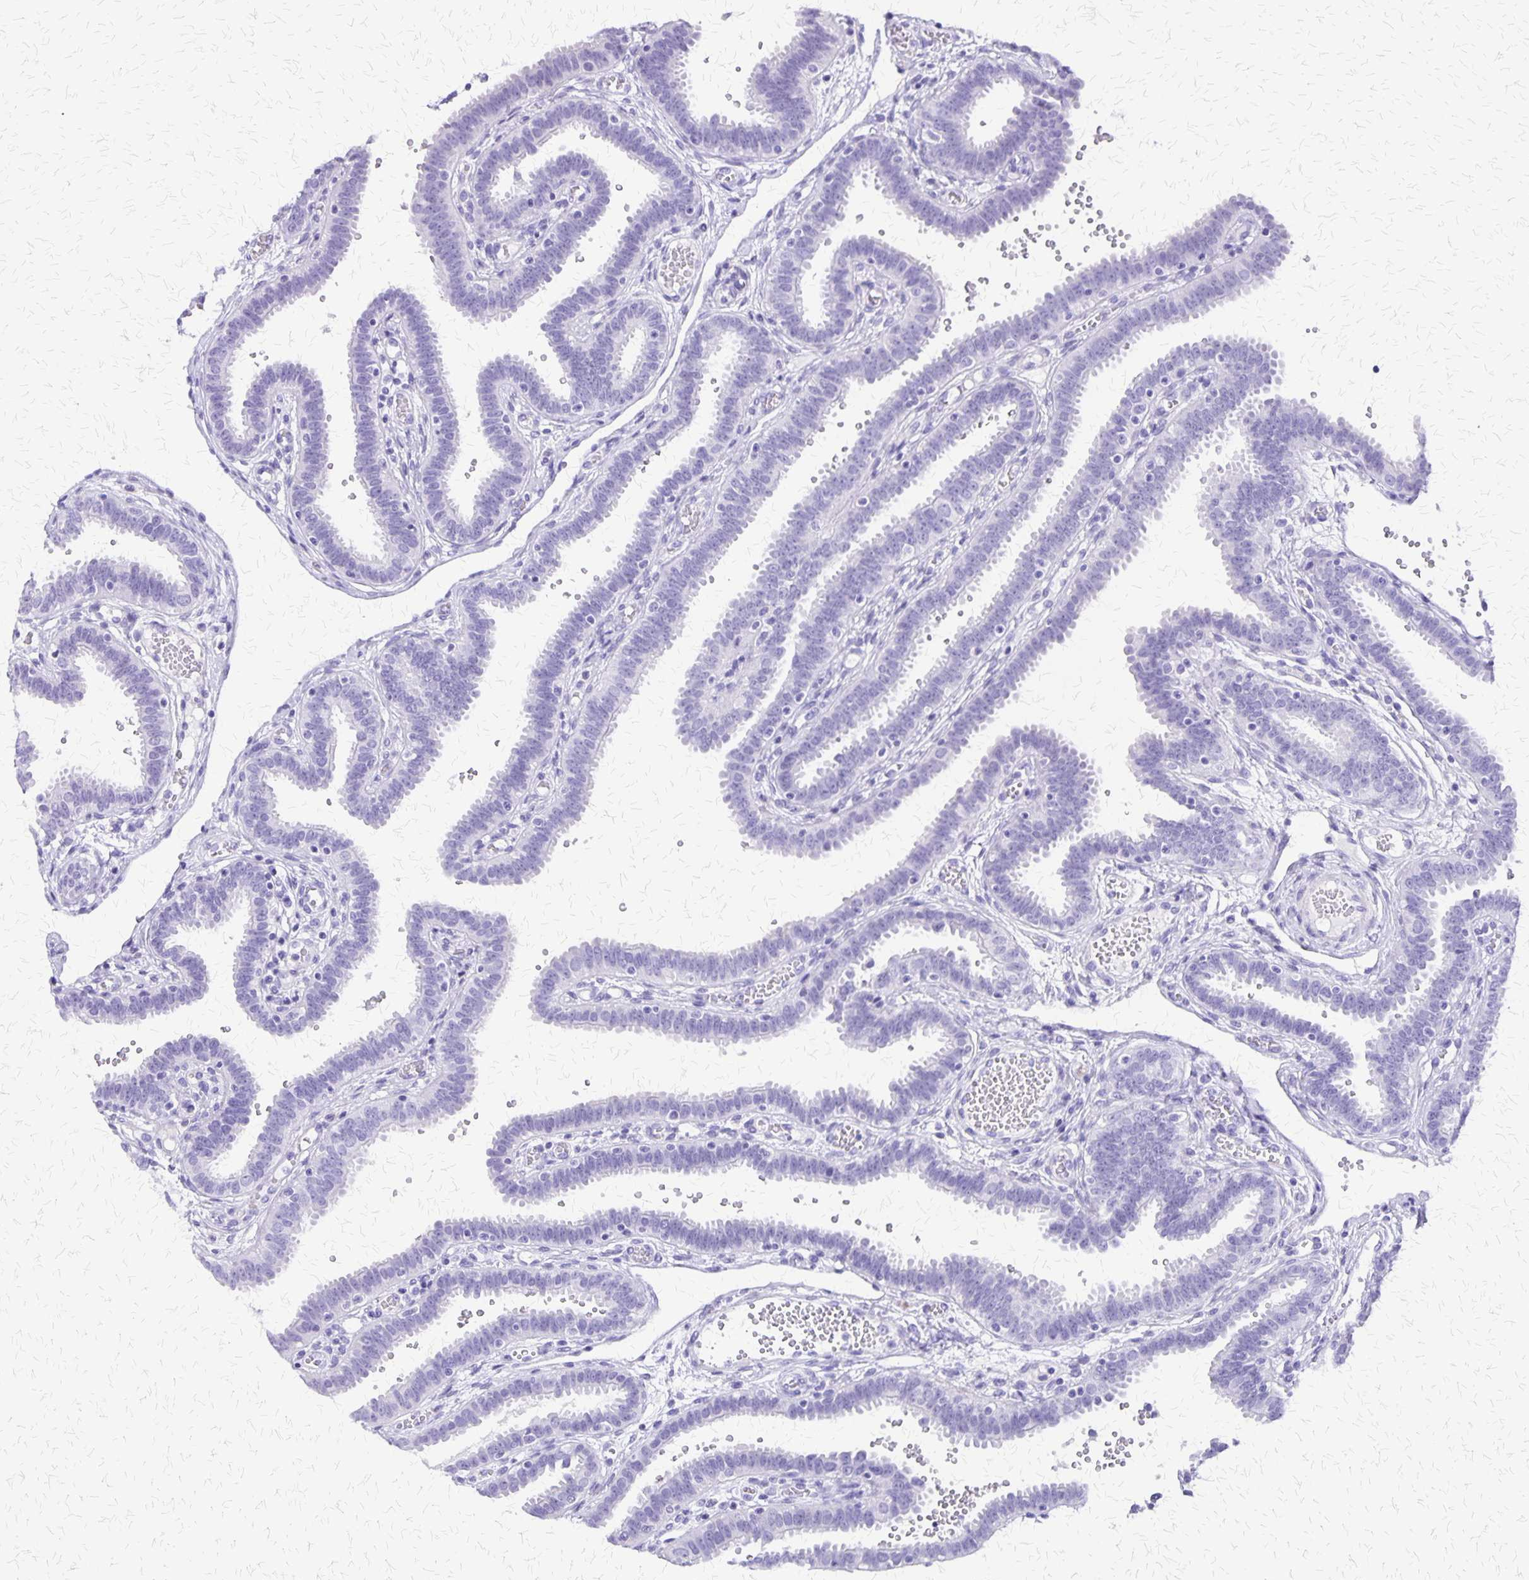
{"staining": {"intensity": "negative", "quantity": "none", "location": "none"}, "tissue": "fallopian tube", "cell_type": "Glandular cells", "image_type": "normal", "snomed": [{"axis": "morphology", "description": "Normal tissue, NOS"}, {"axis": "topography", "description": "Fallopian tube"}], "caption": "Immunohistochemistry of unremarkable human fallopian tube exhibits no expression in glandular cells.", "gene": "SLC13A2", "patient": {"sex": "female", "age": 37}}